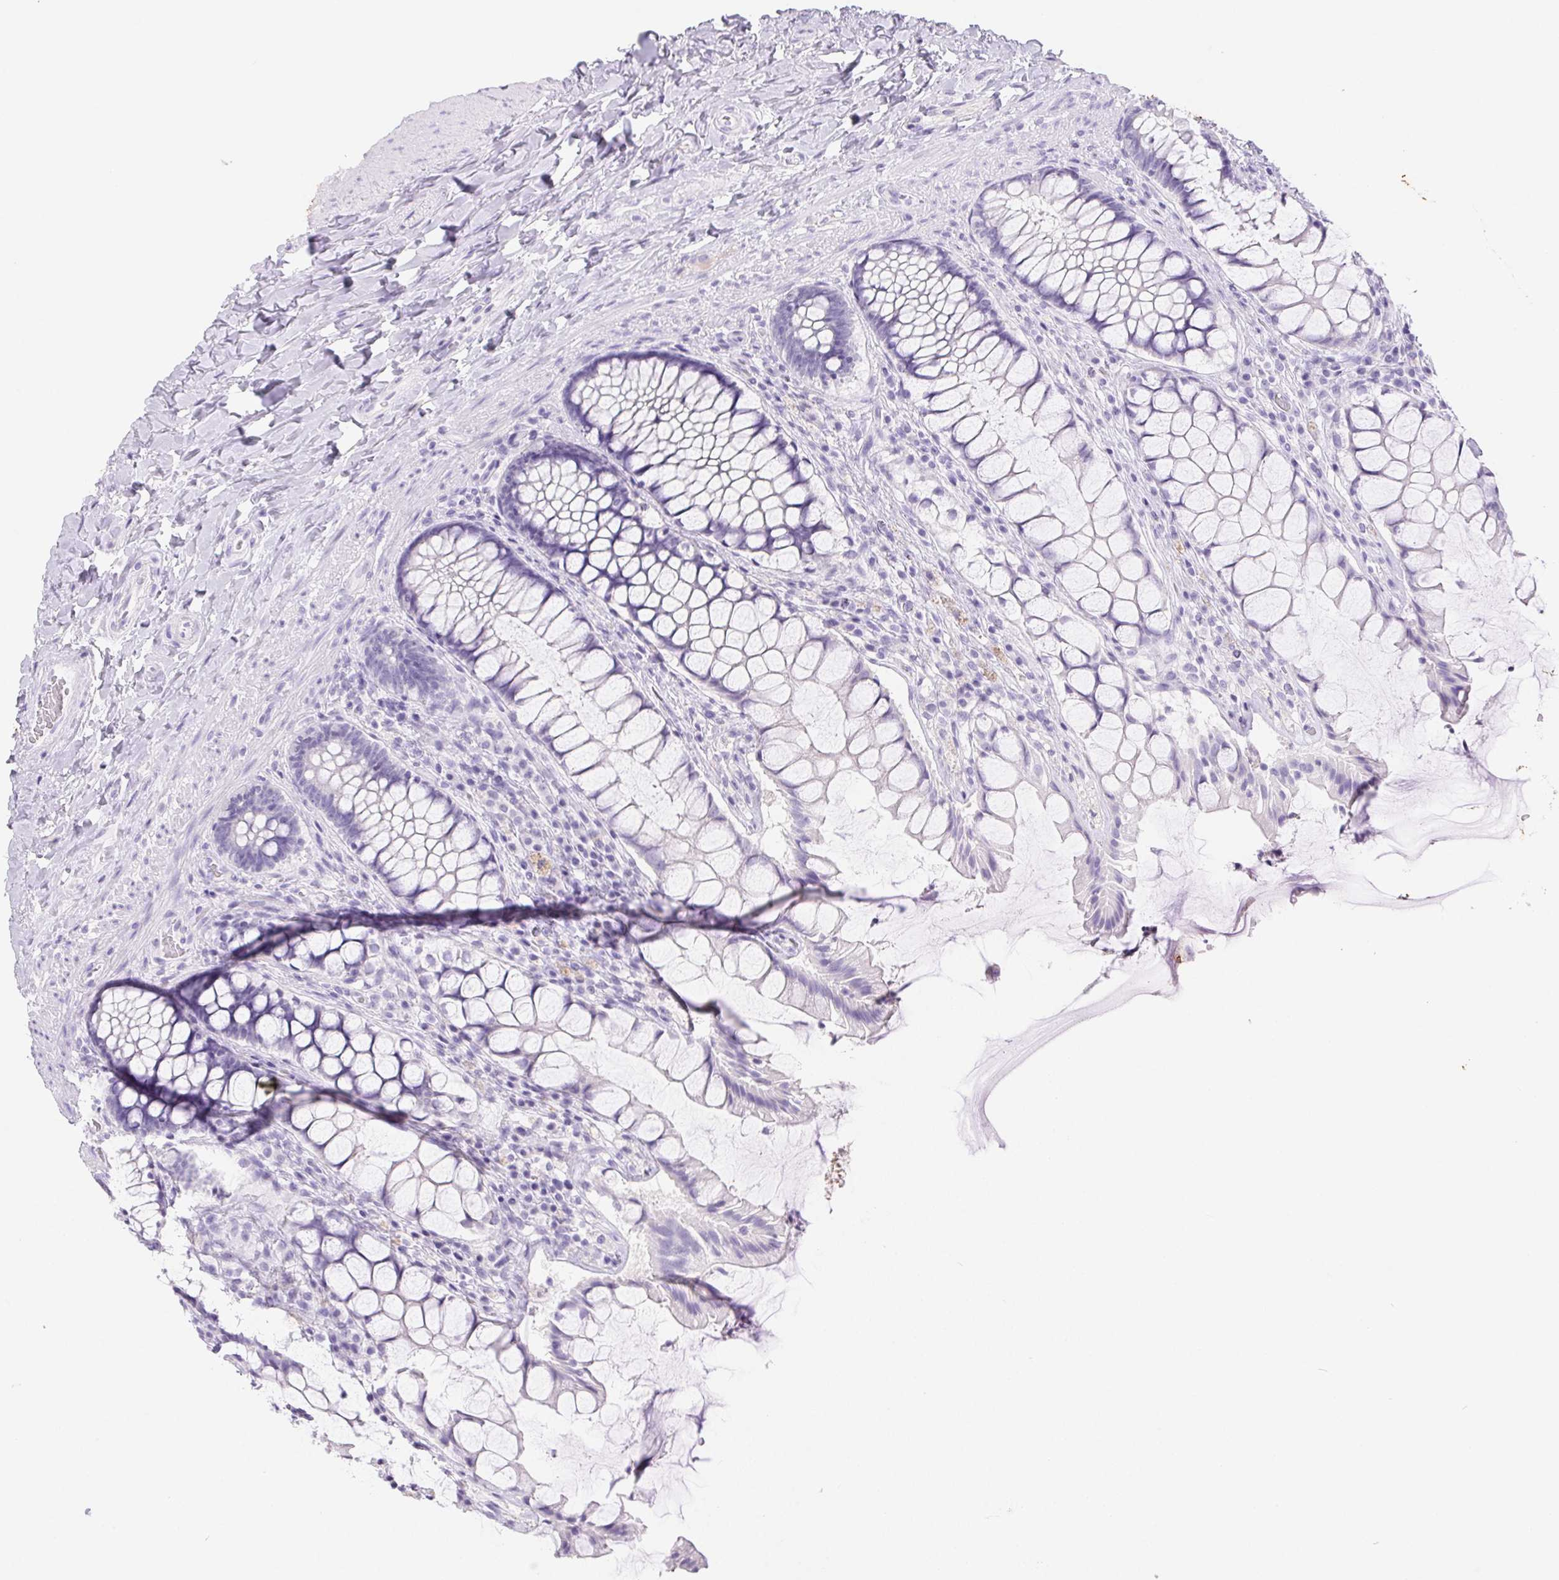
{"staining": {"intensity": "negative", "quantity": "none", "location": "none"}, "tissue": "rectum", "cell_type": "Glandular cells", "image_type": "normal", "snomed": [{"axis": "morphology", "description": "Normal tissue, NOS"}, {"axis": "topography", "description": "Rectum"}], "caption": "This is an immunohistochemistry image of normal human rectum. There is no positivity in glandular cells.", "gene": "PNLIP", "patient": {"sex": "female", "age": 58}}